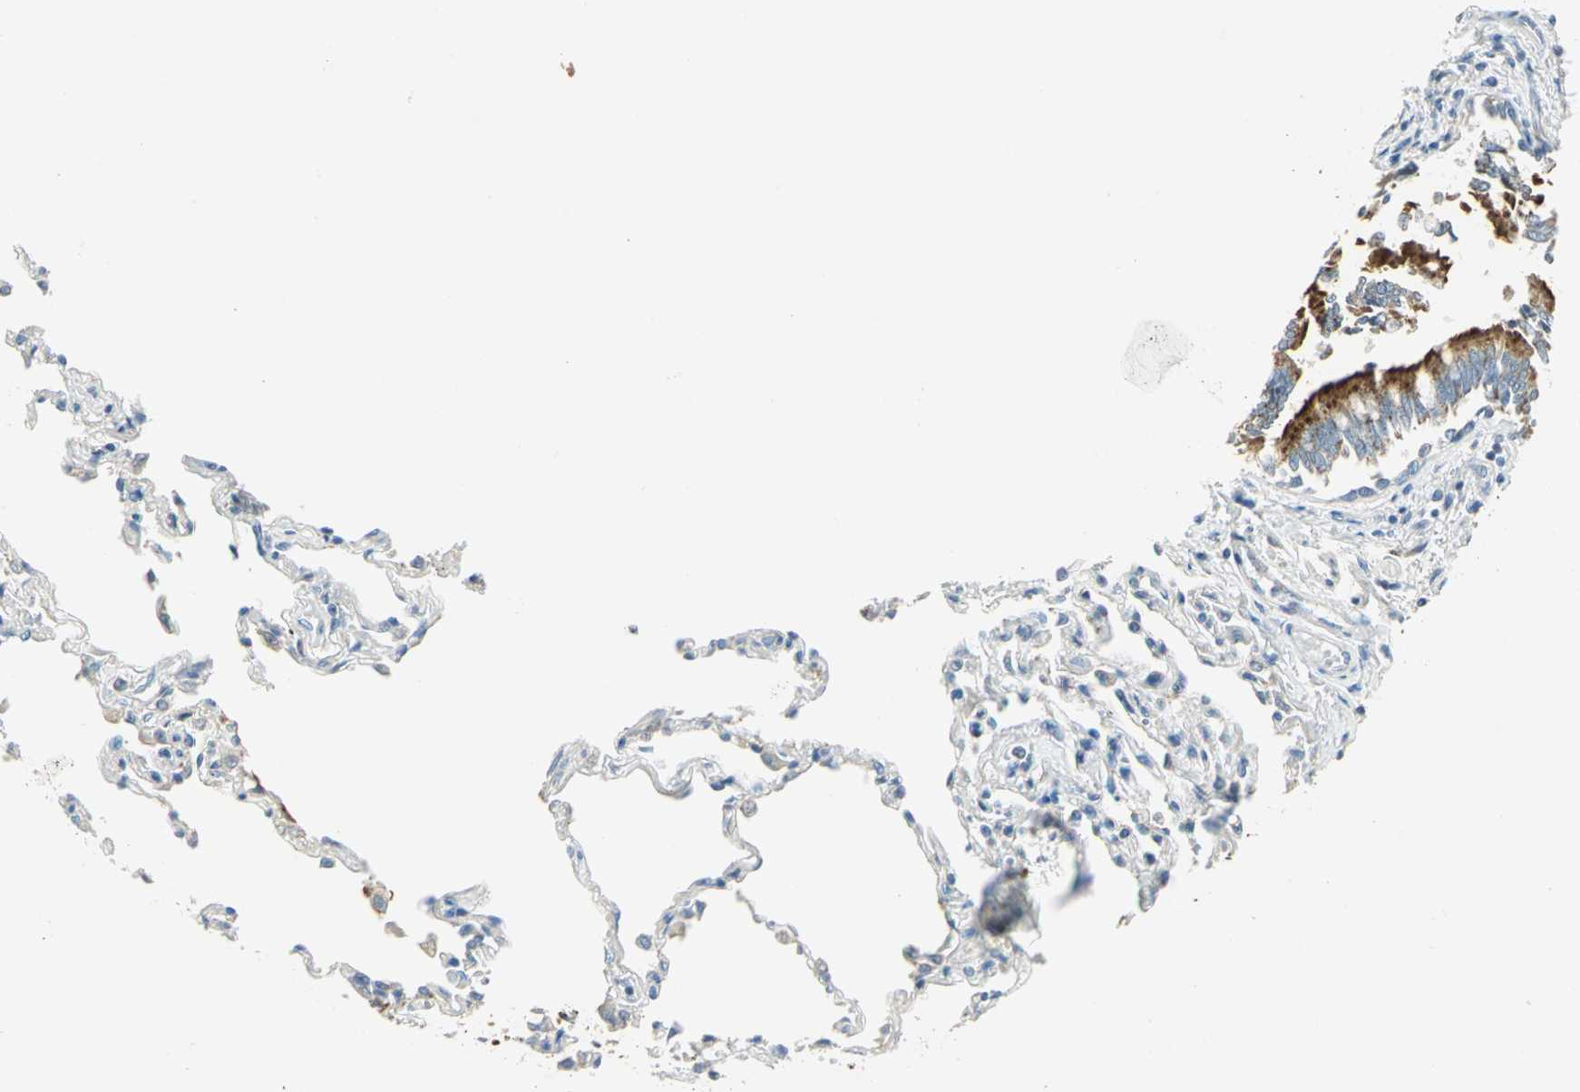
{"staining": {"intensity": "strong", "quantity": ">75%", "location": "cytoplasmic/membranous"}, "tissue": "bronchus", "cell_type": "Respiratory epithelial cells", "image_type": "normal", "snomed": [{"axis": "morphology", "description": "Normal tissue, NOS"}, {"axis": "topography", "description": "Lung"}], "caption": "Brown immunohistochemical staining in benign bronchus shows strong cytoplasmic/membranous expression in approximately >75% of respiratory epithelial cells.", "gene": "ACADM", "patient": {"sex": "male", "age": 64}}